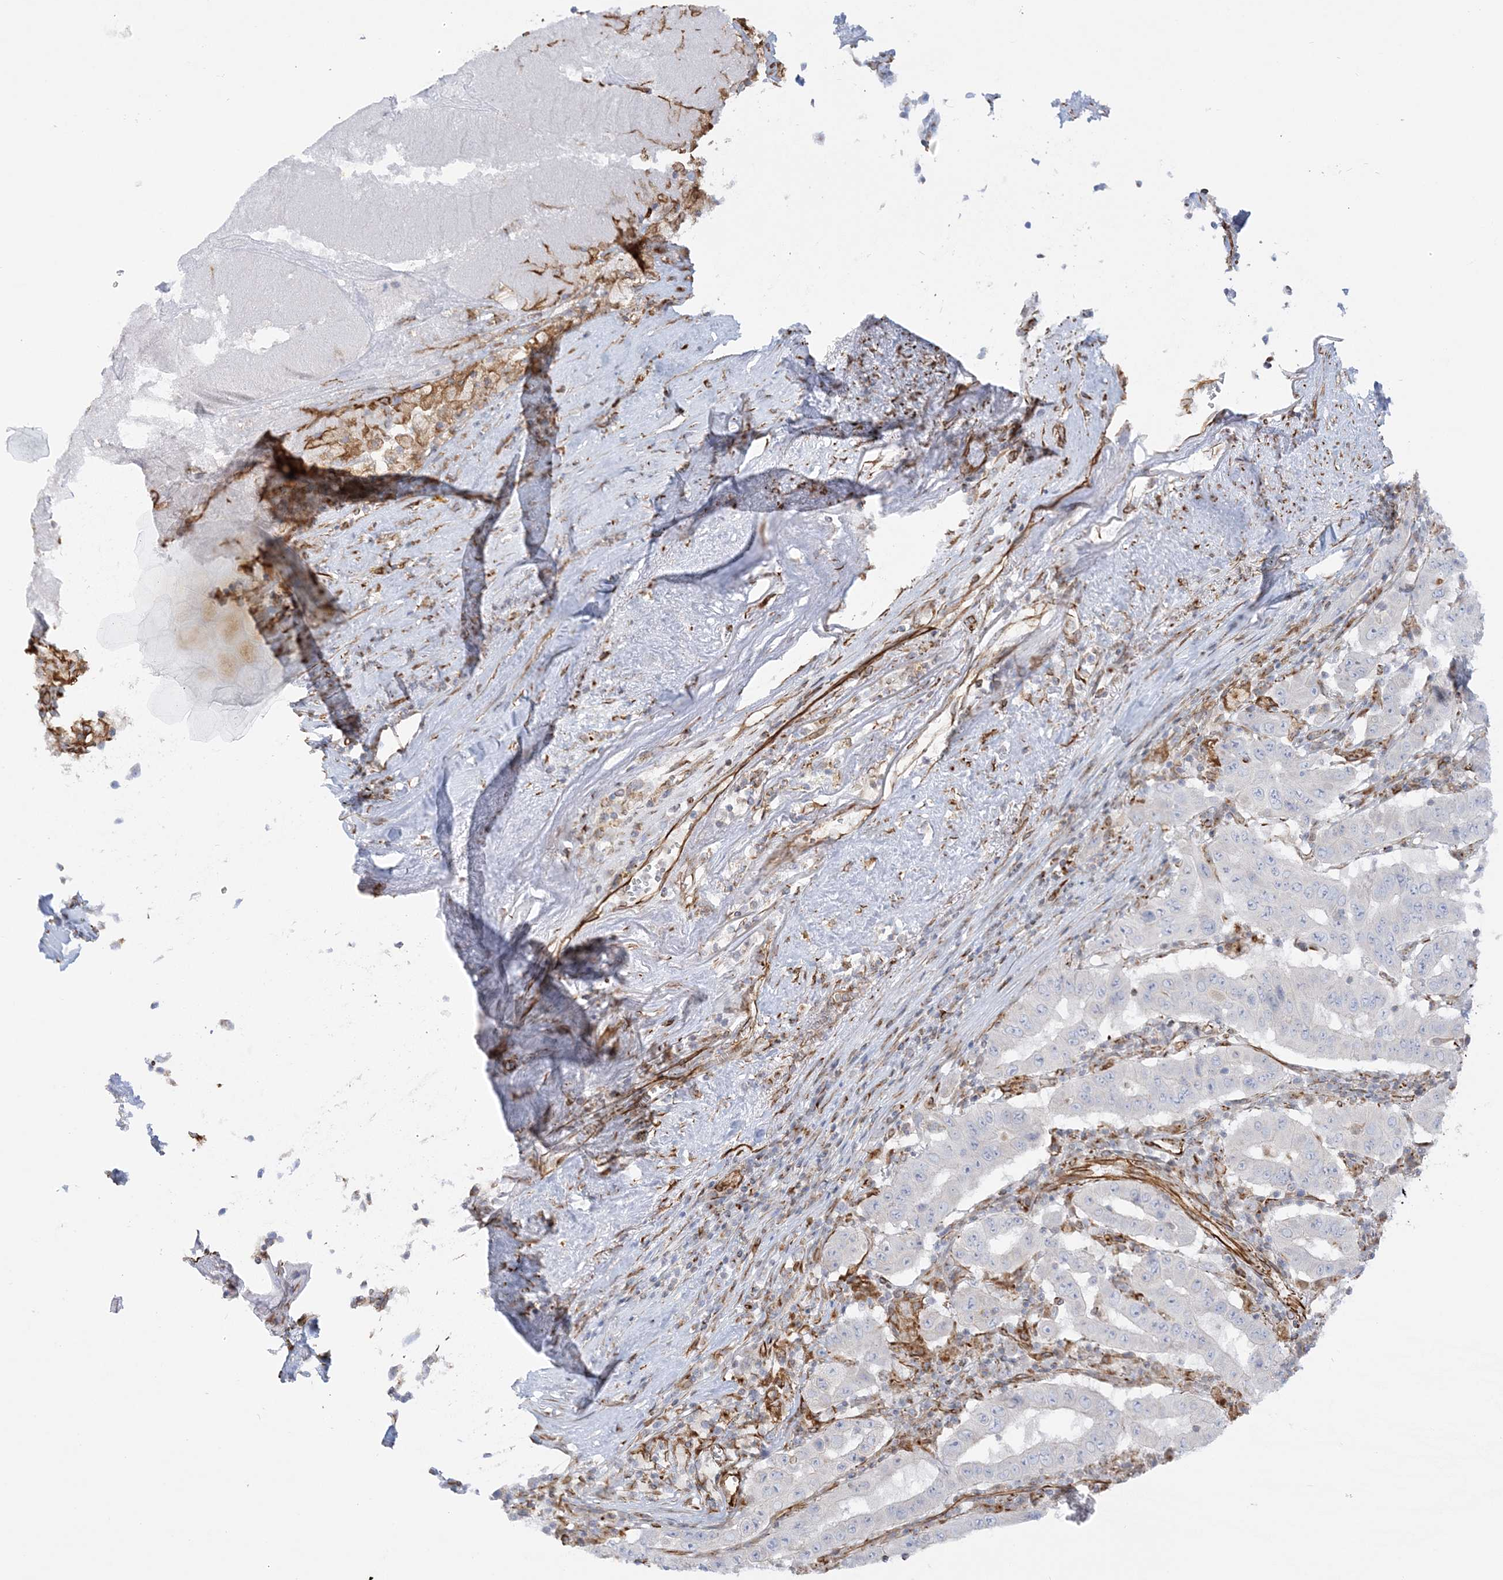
{"staining": {"intensity": "negative", "quantity": "none", "location": "none"}, "tissue": "pancreatic cancer", "cell_type": "Tumor cells", "image_type": "cancer", "snomed": [{"axis": "morphology", "description": "Adenocarcinoma, NOS"}, {"axis": "topography", "description": "Pancreas"}], "caption": "Immunohistochemistry (IHC) micrograph of neoplastic tissue: pancreatic adenocarcinoma stained with DAB (3,3'-diaminobenzidine) reveals no significant protein positivity in tumor cells.", "gene": "SCLT1", "patient": {"sex": "male", "age": 63}}